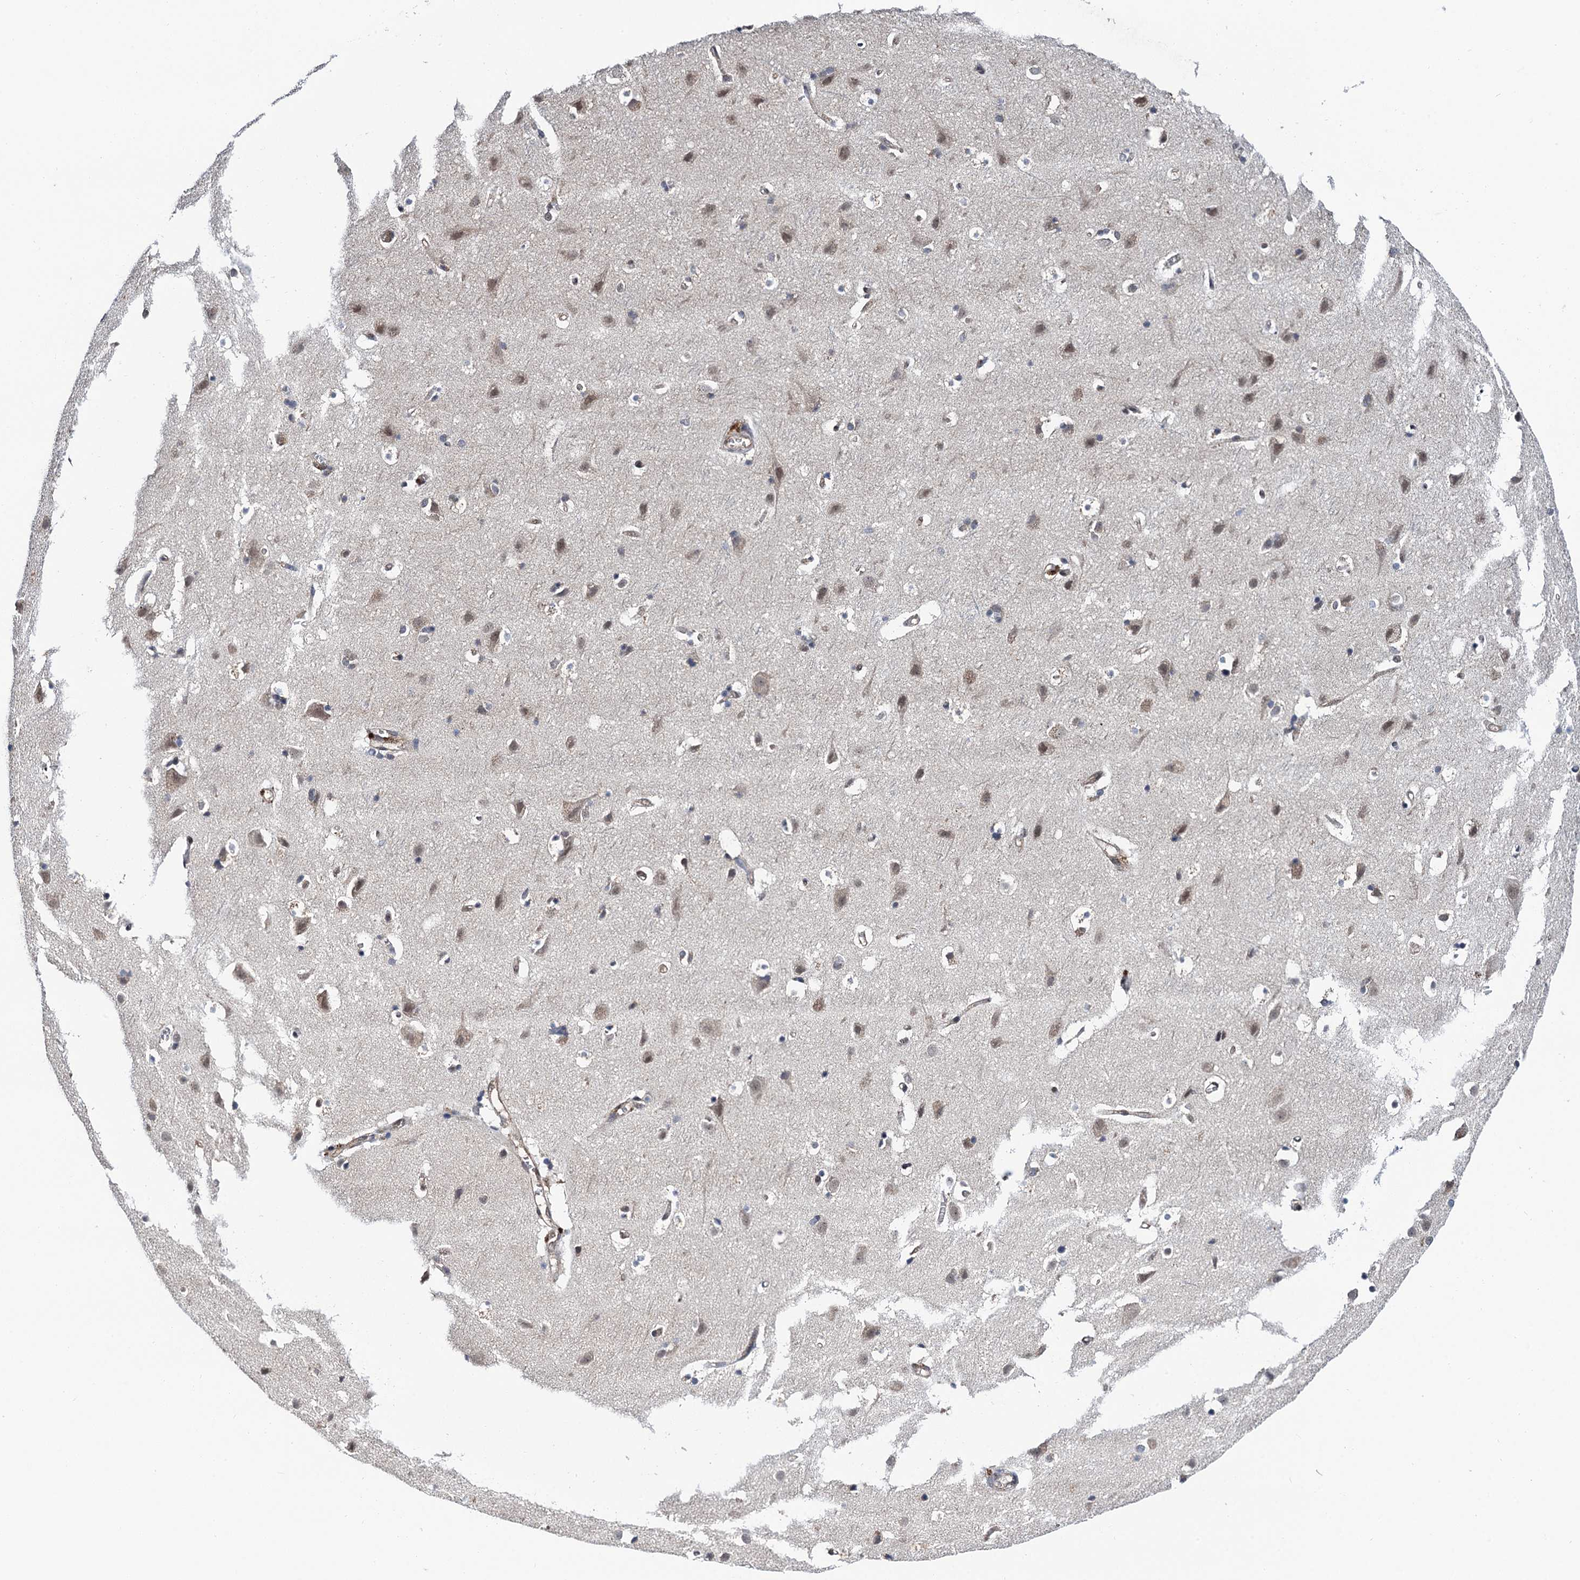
{"staining": {"intensity": "moderate", "quantity": "25%-75%", "location": "cytoplasmic/membranous"}, "tissue": "cerebral cortex", "cell_type": "Endothelial cells", "image_type": "normal", "snomed": [{"axis": "morphology", "description": "Normal tissue, NOS"}, {"axis": "topography", "description": "Cerebral cortex"}], "caption": "A photomicrograph of cerebral cortex stained for a protein shows moderate cytoplasmic/membranous brown staining in endothelial cells.", "gene": "CMPK2", "patient": {"sex": "male", "age": 54}}